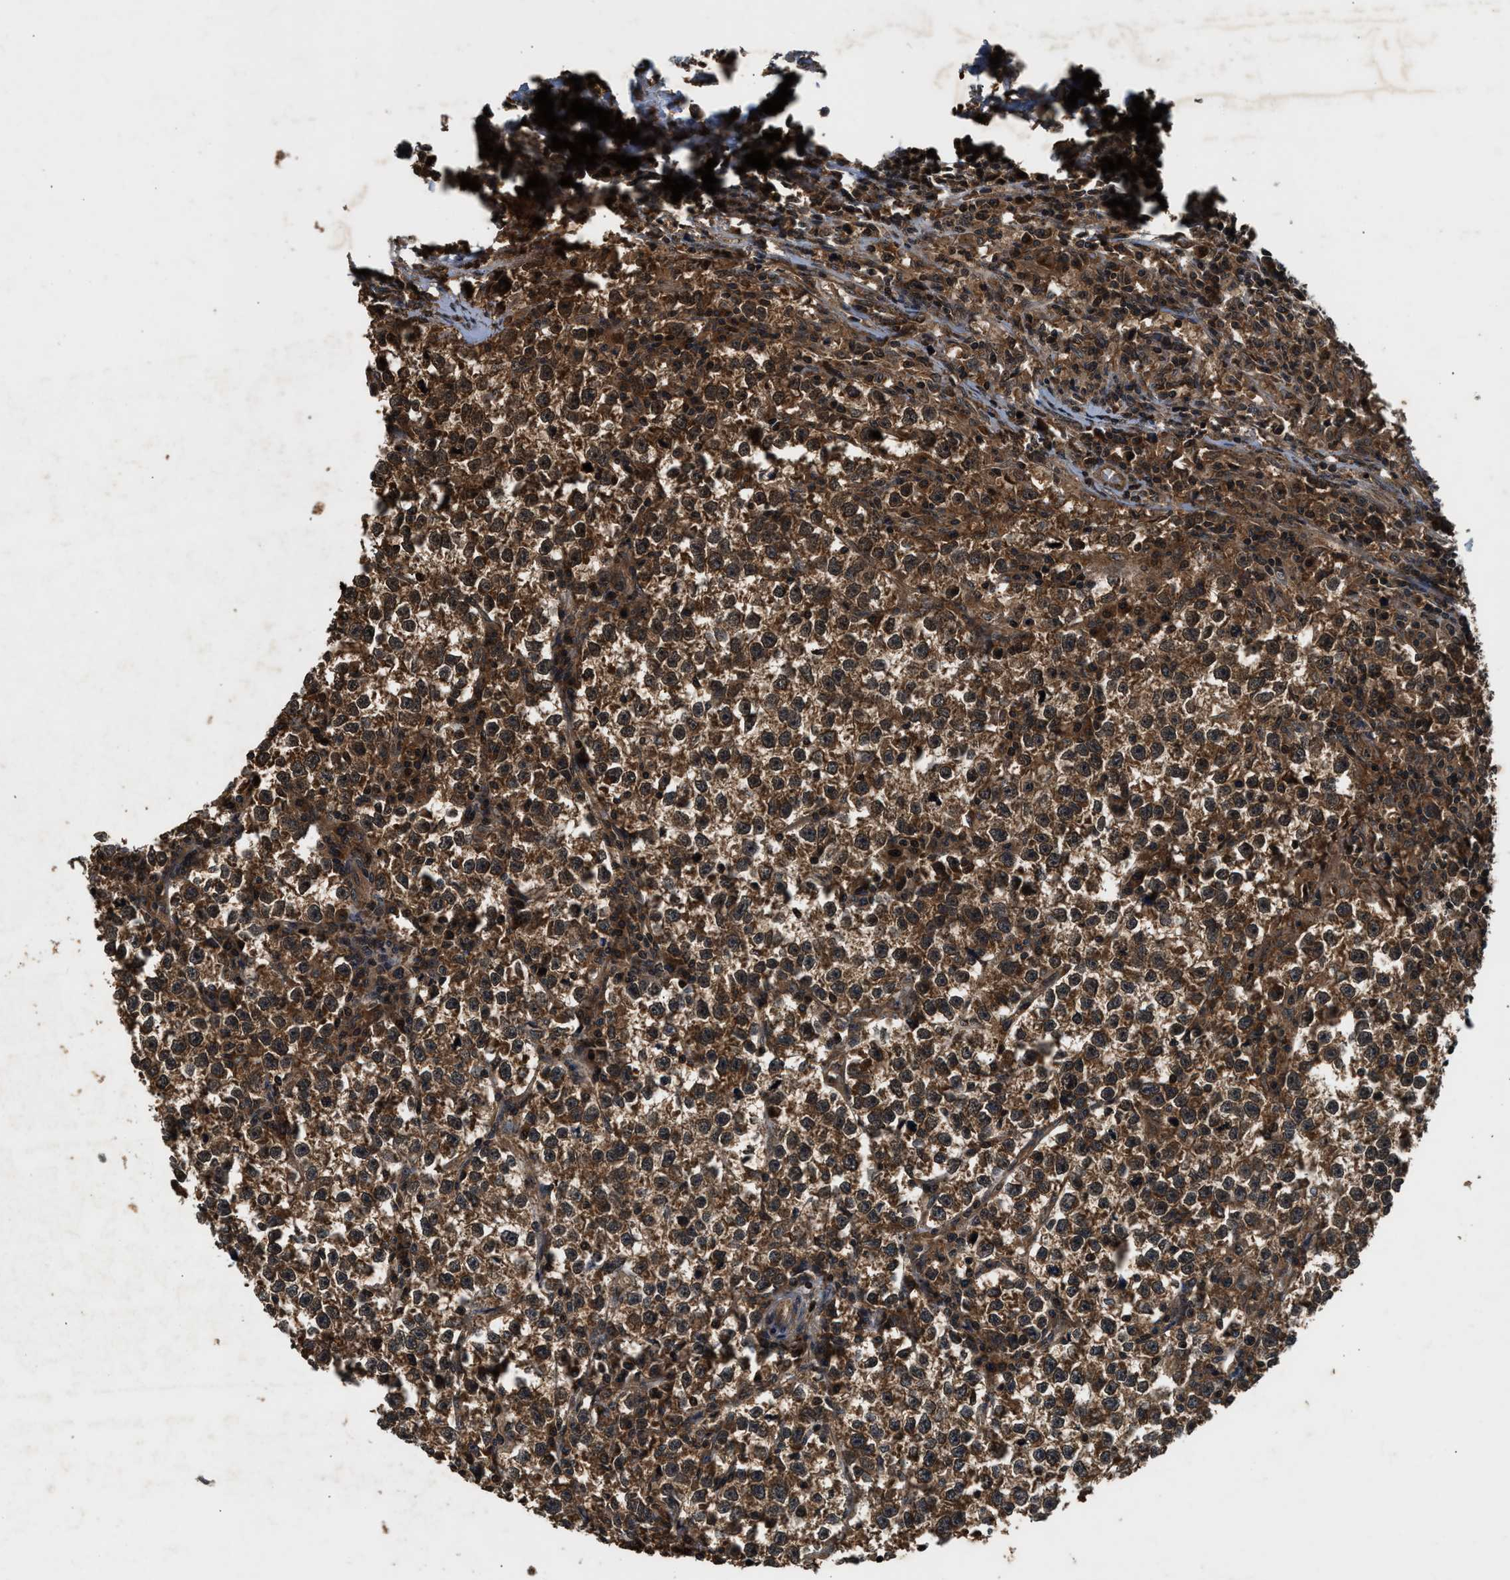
{"staining": {"intensity": "strong", "quantity": ">75%", "location": "cytoplasmic/membranous"}, "tissue": "testis cancer", "cell_type": "Tumor cells", "image_type": "cancer", "snomed": [{"axis": "morphology", "description": "Normal tissue, NOS"}, {"axis": "morphology", "description": "Seminoma, NOS"}, {"axis": "topography", "description": "Testis"}], "caption": "Tumor cells reveal strong cytoplasmic/membranous expression in approximately >75% of cells in testis cancer.", "gene": "RPS6KB1", "patient": {"sex": "male", "age": 43}}